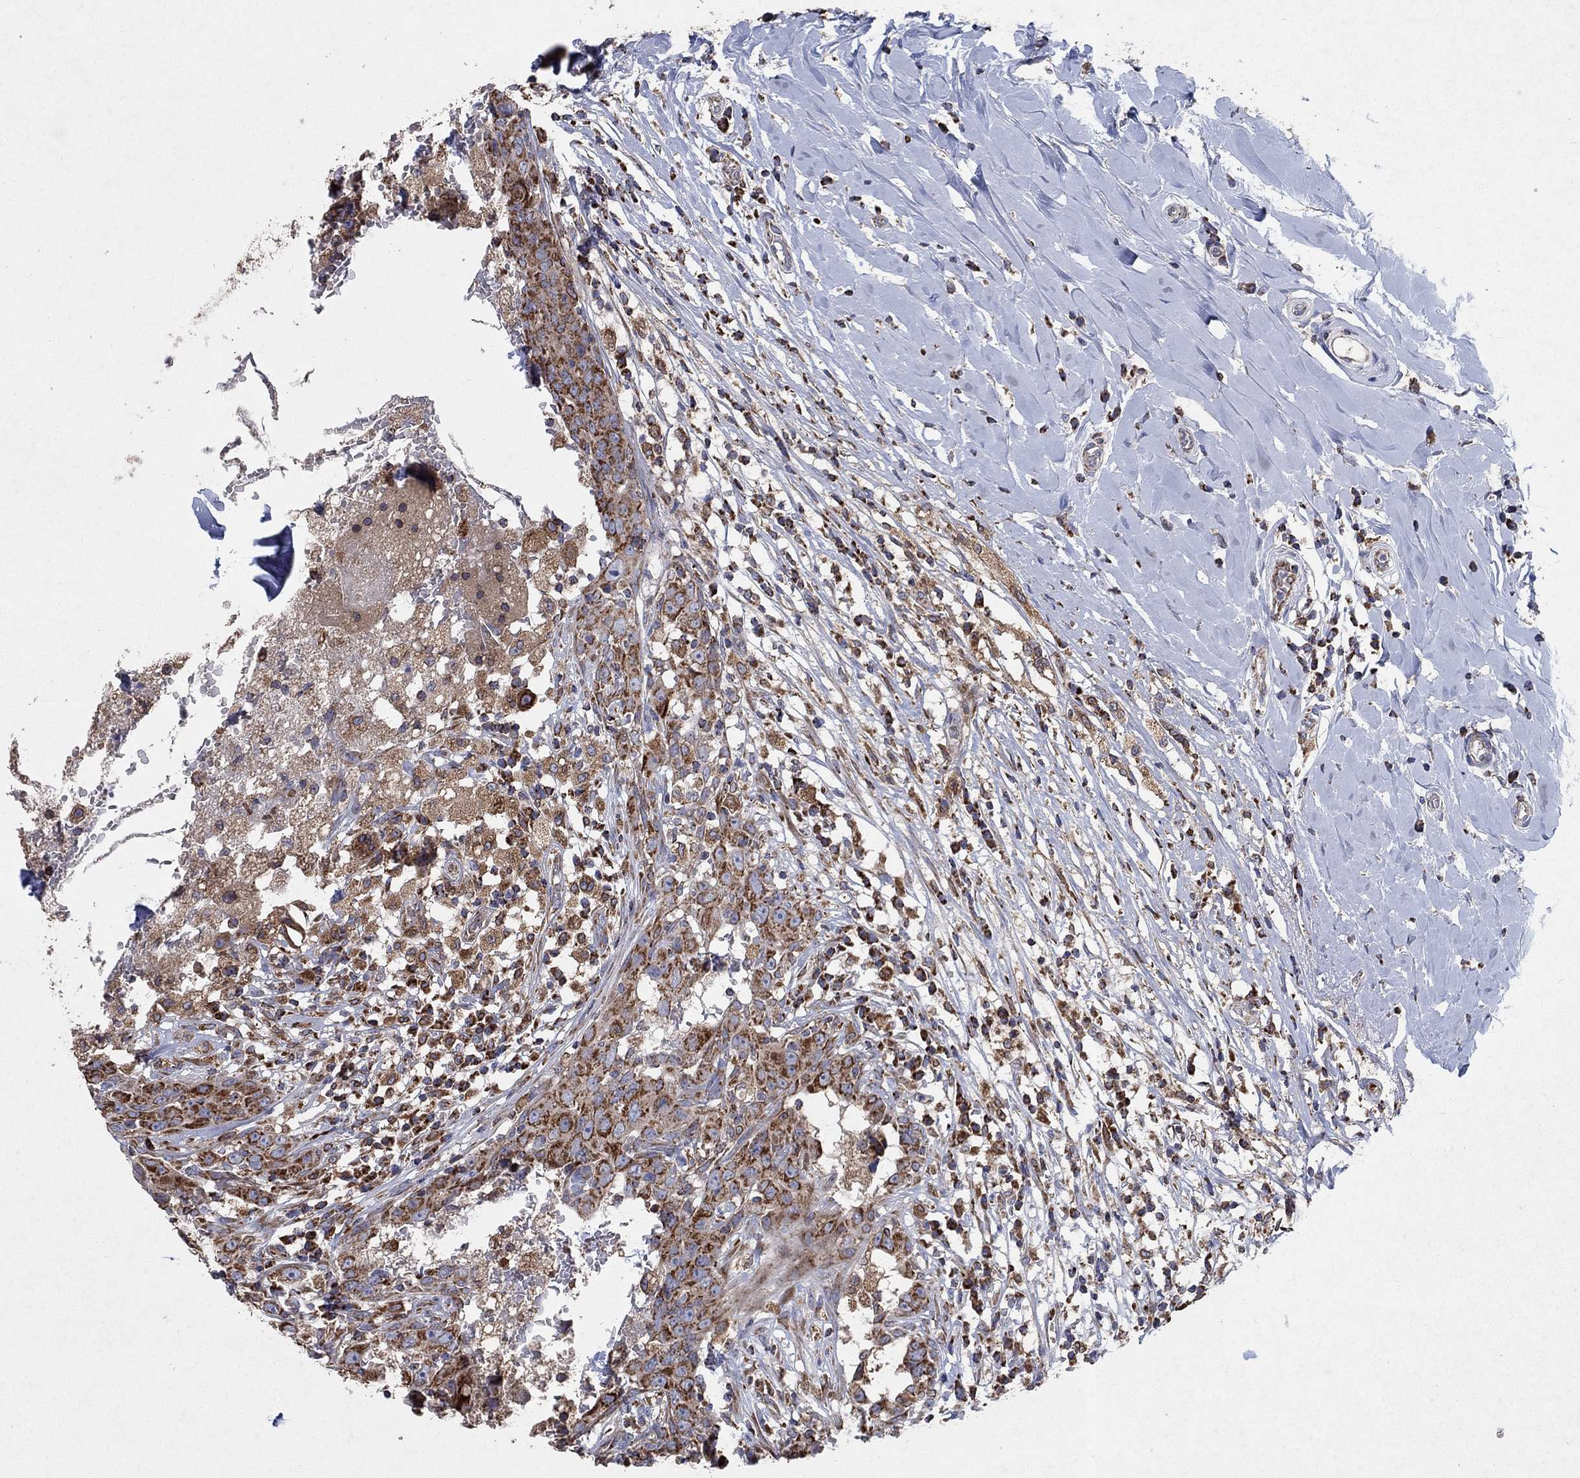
{"staining": {"intensity": "strong", "quantity": "25%-75%", "location": "cytoplasmic/membranous"}, "tissue": "breast cancer", "cell_type": "Tumor cells", "image_type": "cancer", "snomed": [{"axis": "morphology", "description": "Duct carcinoma"}, {"axis": "topography", "description": "Breast"}], "caption": "This micrograph exhibits immunohistochemistry (IHC) staining of human breast infiltrating ductal carcinoma, with high strong cytoplasmic/membranous staining in approximately 25%-75% of tumor cells.", "gene": "NCEH1", "patient": {"sex": "female", "age": 27}}